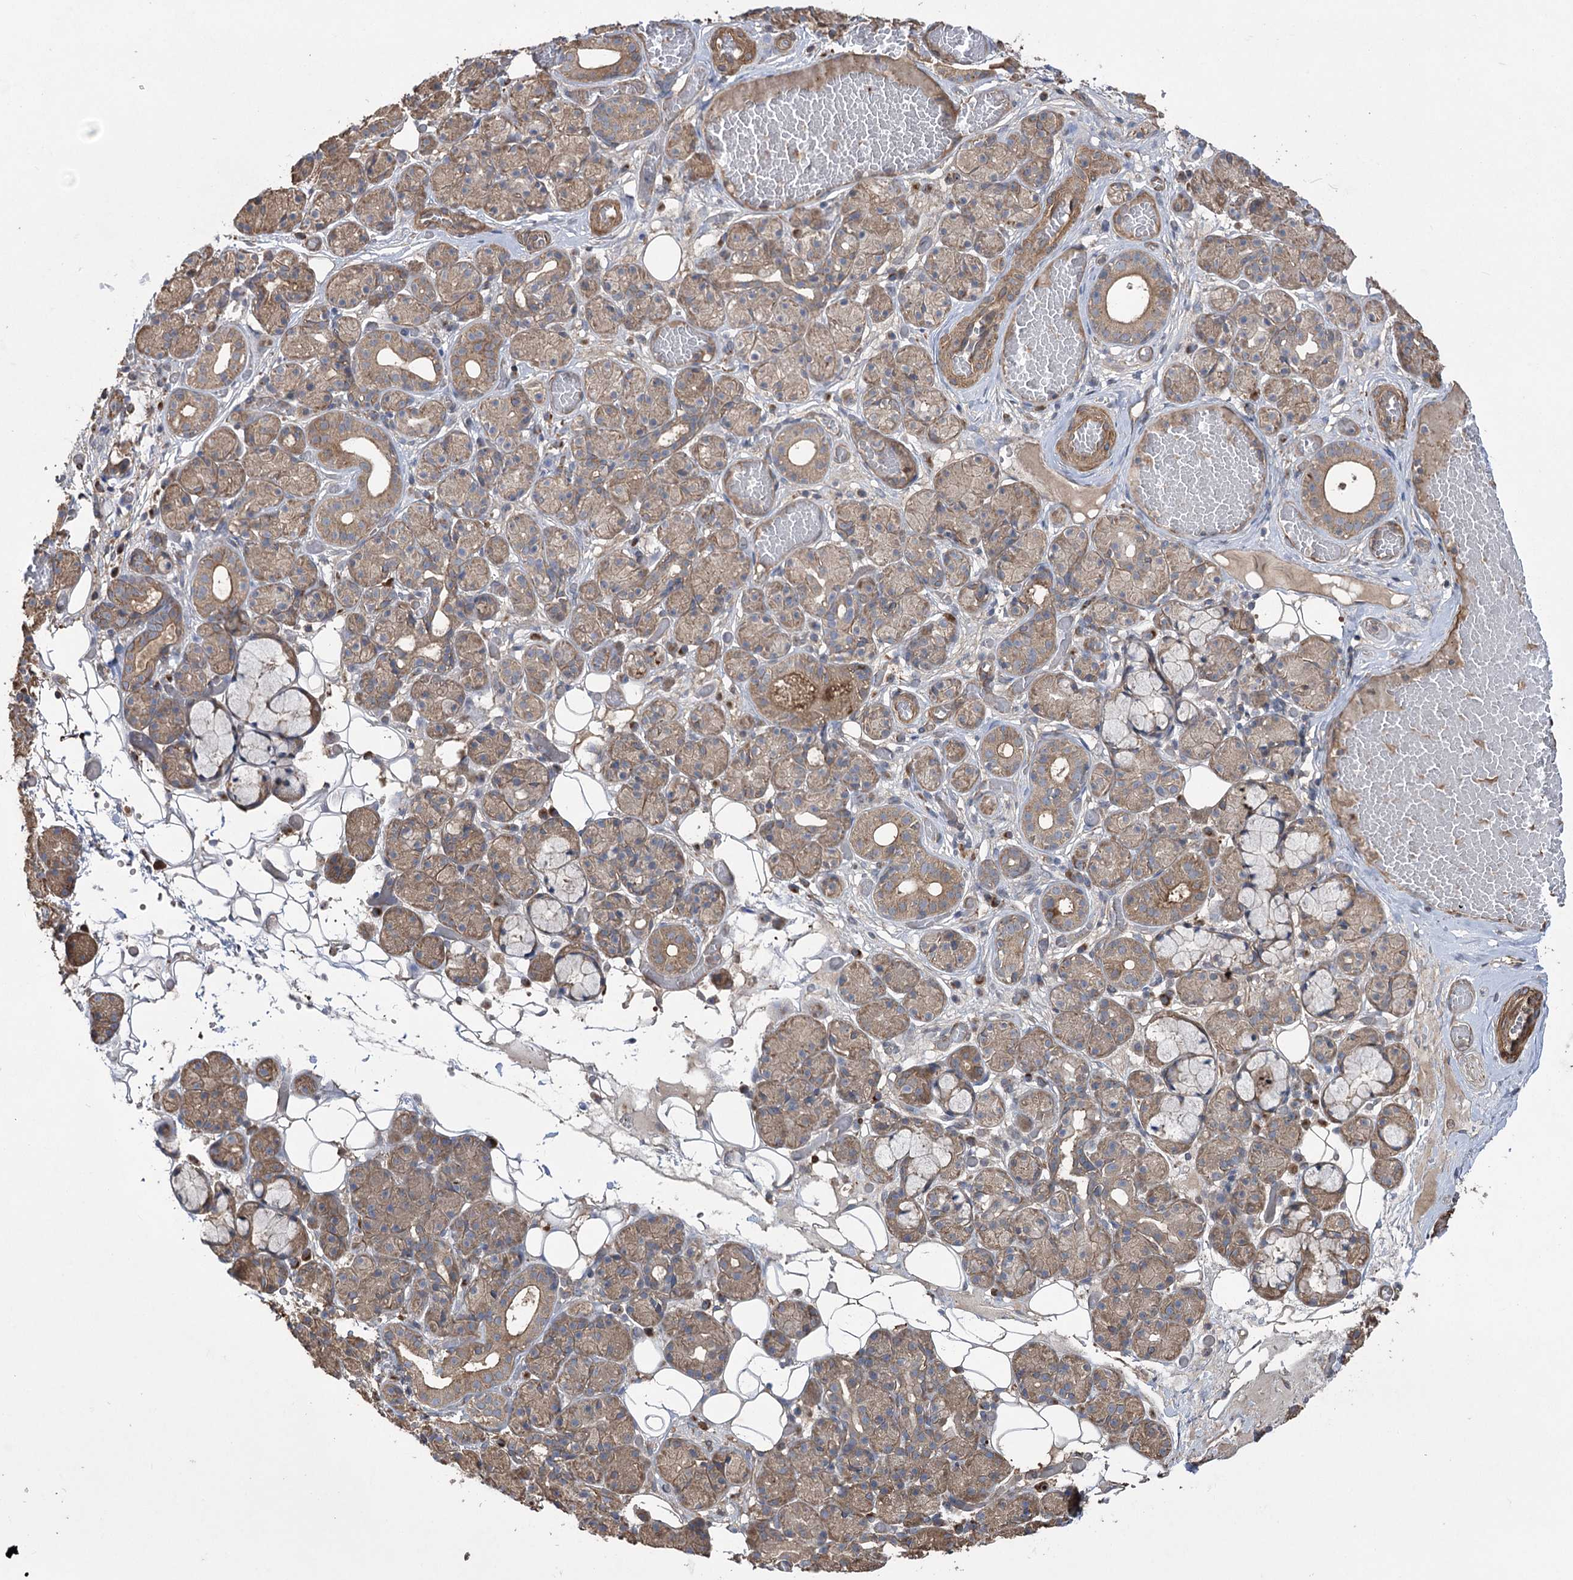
{"staining": {"intensity": "weak", "quantity": "25%-75%", "location": "cytoplasmic/membranous"}, "tissue": "salivary gland", "cell_type": "Glandular cells", "image_type": "normal", "snomed": [{"axis": "morphology", "description": "Normal tissue, NOS"}, {"axis": "topography", "description": "Salivary gland"}], "caption": "Immunohistochemical staining of unremarkable salivary gland reveals low levels of weak cytoplasmic/membranous positivity in approximately 25%-75% of glandular cells.", "gene": "LARS2", "patient": {"sex": "male", "age": 63}}